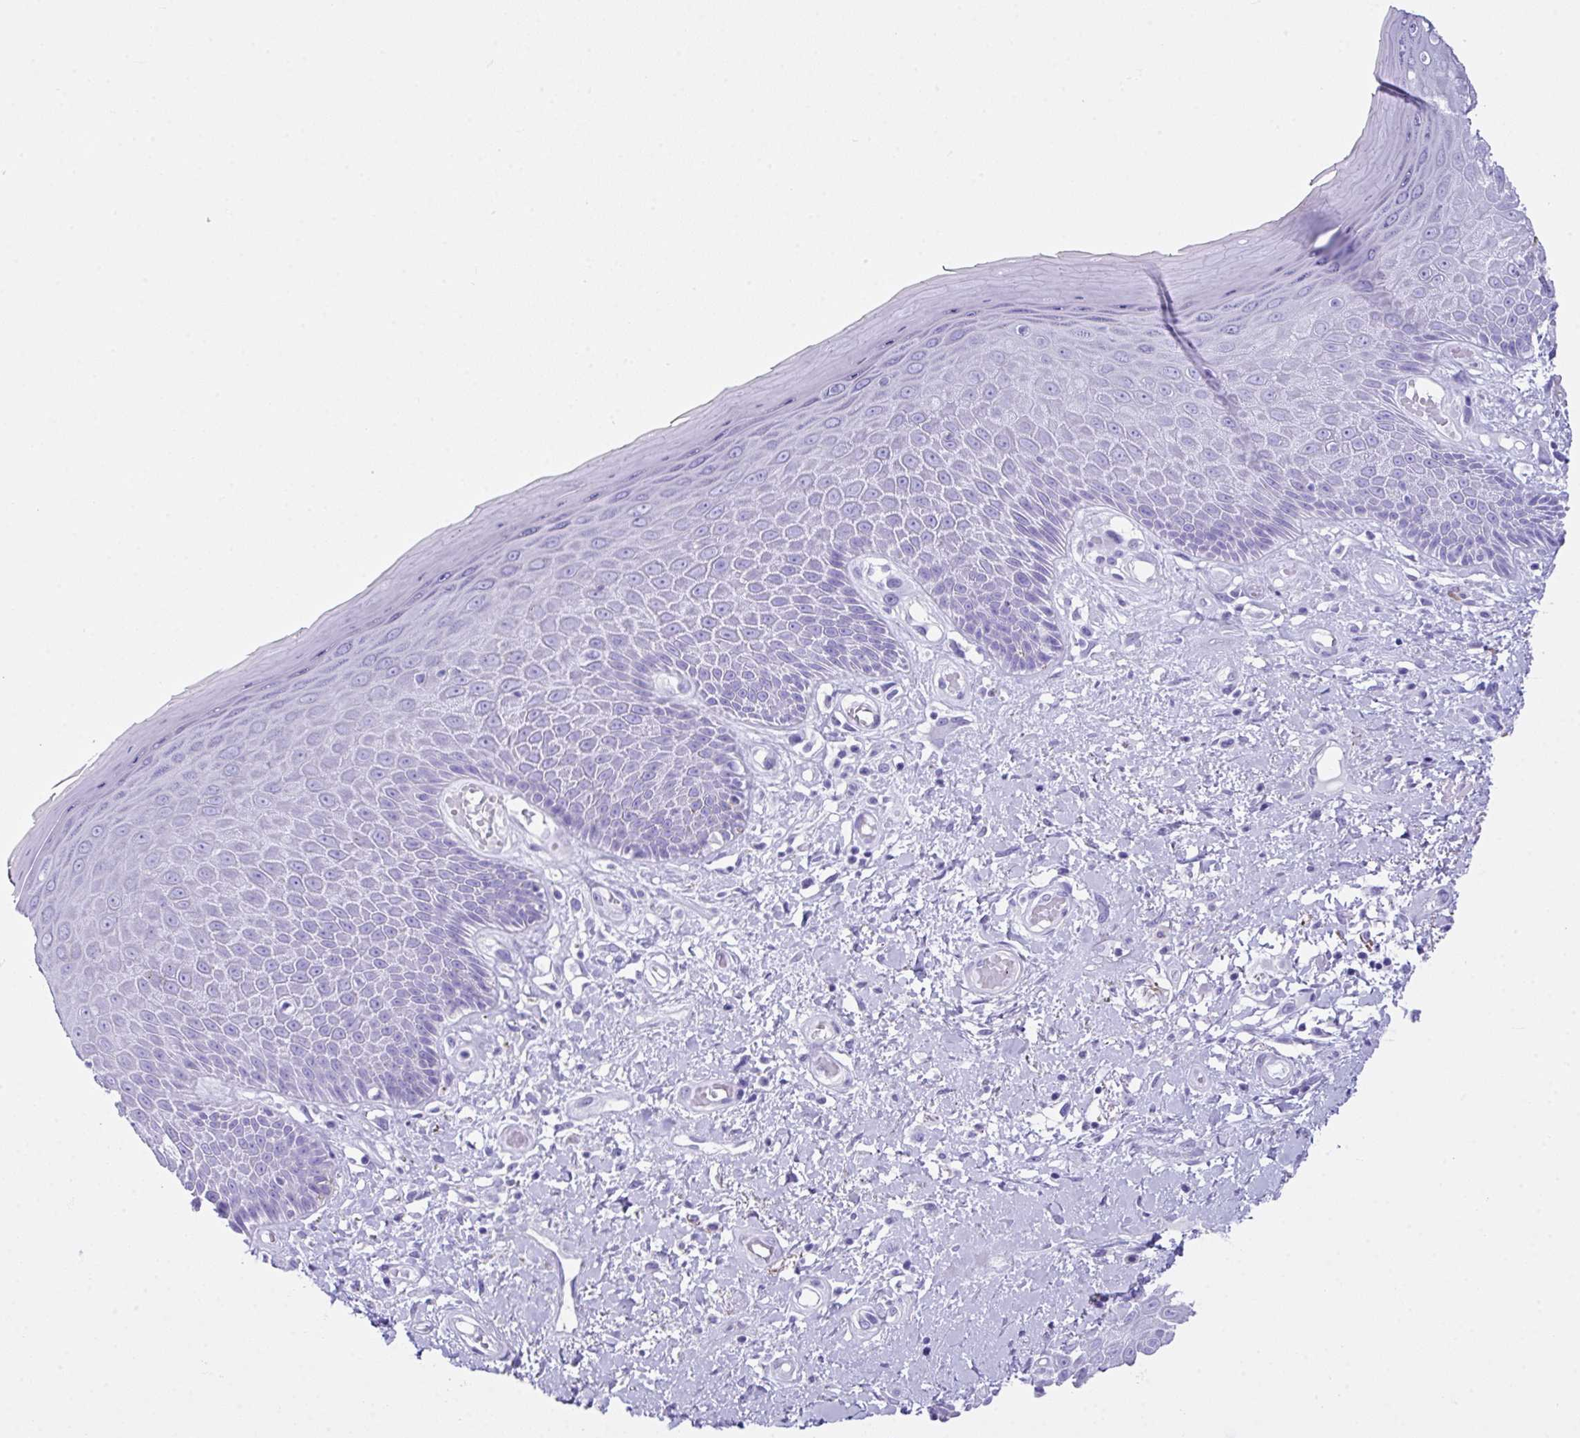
{"staining": {"intensity": "negative", "quantity": "none", "location": "none"}, "tissue": "skin", "cell_type": "Epidermal cells", "image_type": "normal", "snomed": [{"axis": "morphology", "description": "Normal tissue, NOS"}, {"axis": "topography", "description": "Anal"}, {"axis": "topography", "description": "Peripheral nerve tissue"}], "caption": "Skin stained for a protein using immunohistochemistry exhibits no expression epidermal cells.", "gene": "LGALS4", "patient": {"sex": "male", "age": 78}}